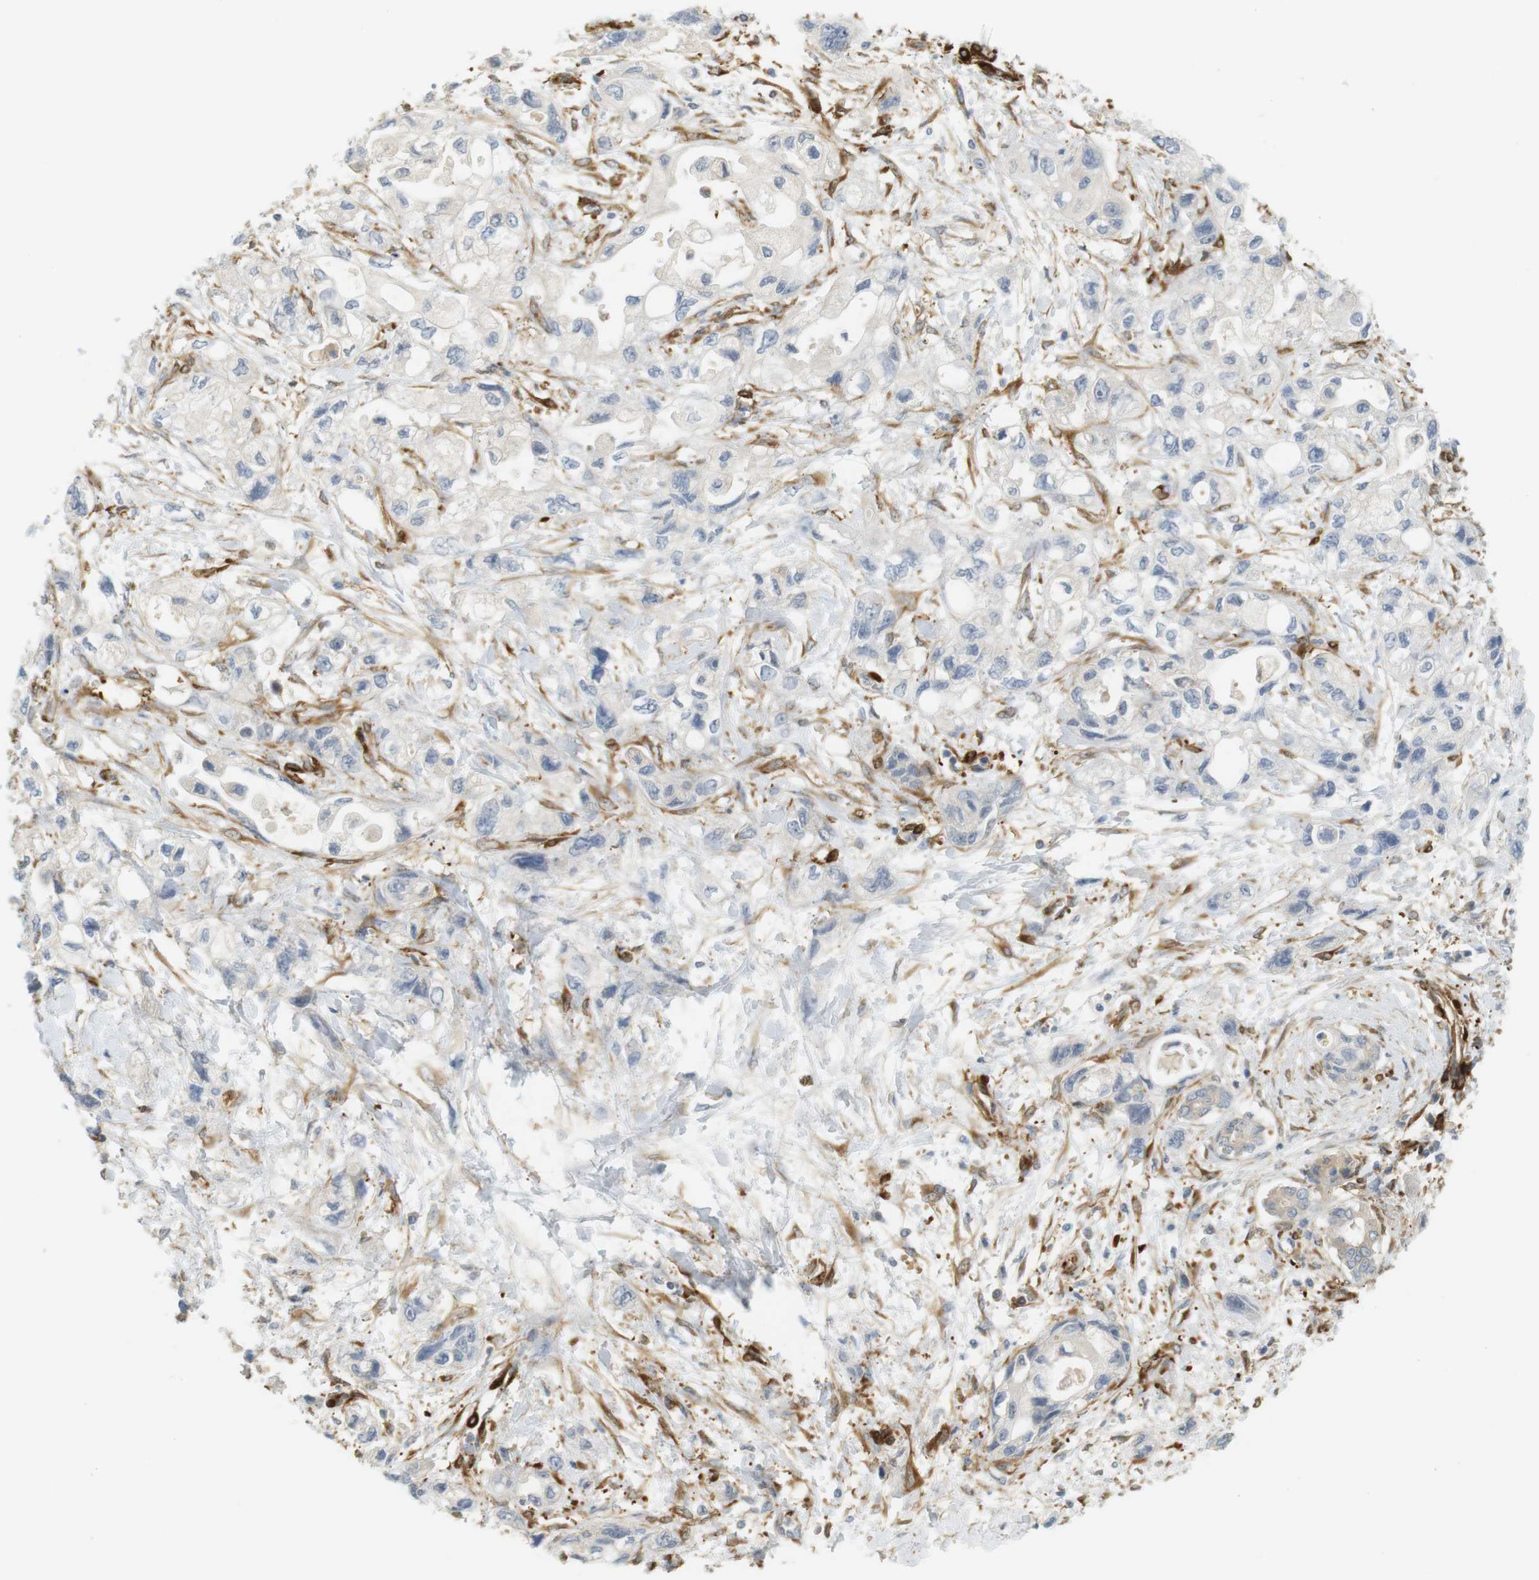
{"staining": {"intensity": "negative", "quantity": "none", "location": "none"}, "tissue": "pancreatic cancer", "cell_type": "Tumor cells", "image_type": "cancer", "snomed": [{"axis": "morphology", "description": "Adenocarcinoma, NOS"}, {"axis": "topography", "description": "Pancreas"}], "caption": "An immunohistochemistry image of pancreatic cancer is shown. There is no staining in tumor cells of pancreatic cancer.", "gene": "PDE3A", "patient": {"sex": "male", "age": 56}}